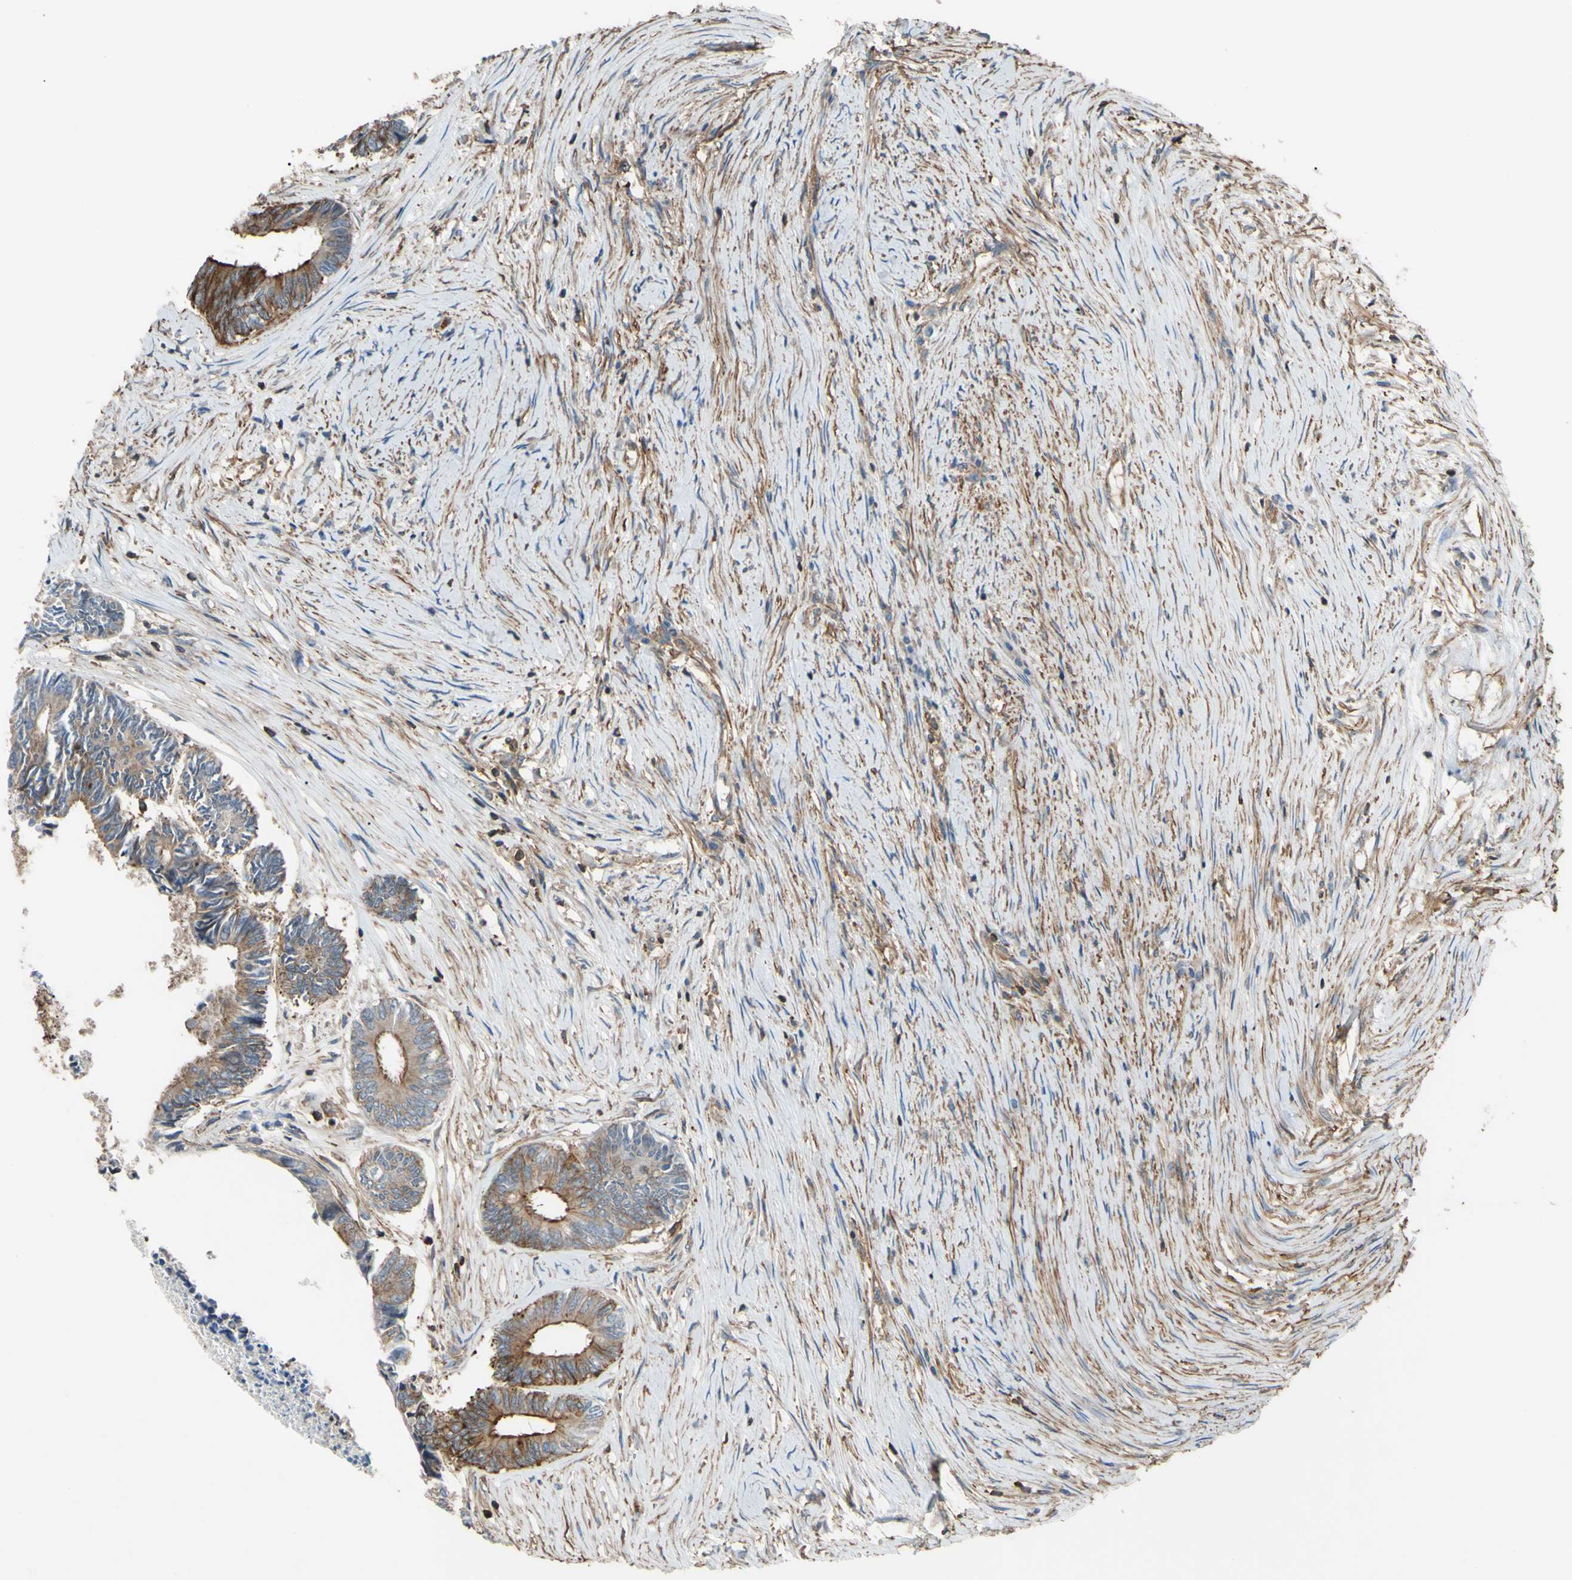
{"staining": {"intensity": "strong", "quantity": ">75%", "location": "cytoplasmic/membranous"}, "tissue": "colorectal cancer", "cell_type": "Tumor cells", "image_type": "cancer", "snomed": [{"axis": "morphology", "description": "Adenocarcinoma, NOS"}, {"axis": "topography", "description": "Rectum"}], "caption": "IHC micrograph of colorectal cancer (adenocarcinoma) stained for a protein (brown), which demonstrates high levels of strong cytoplasmic/membranous staining in about >75% of tumor cells.", "gene": "ADD3", "patient": {"sex": "male", "age": 63}}